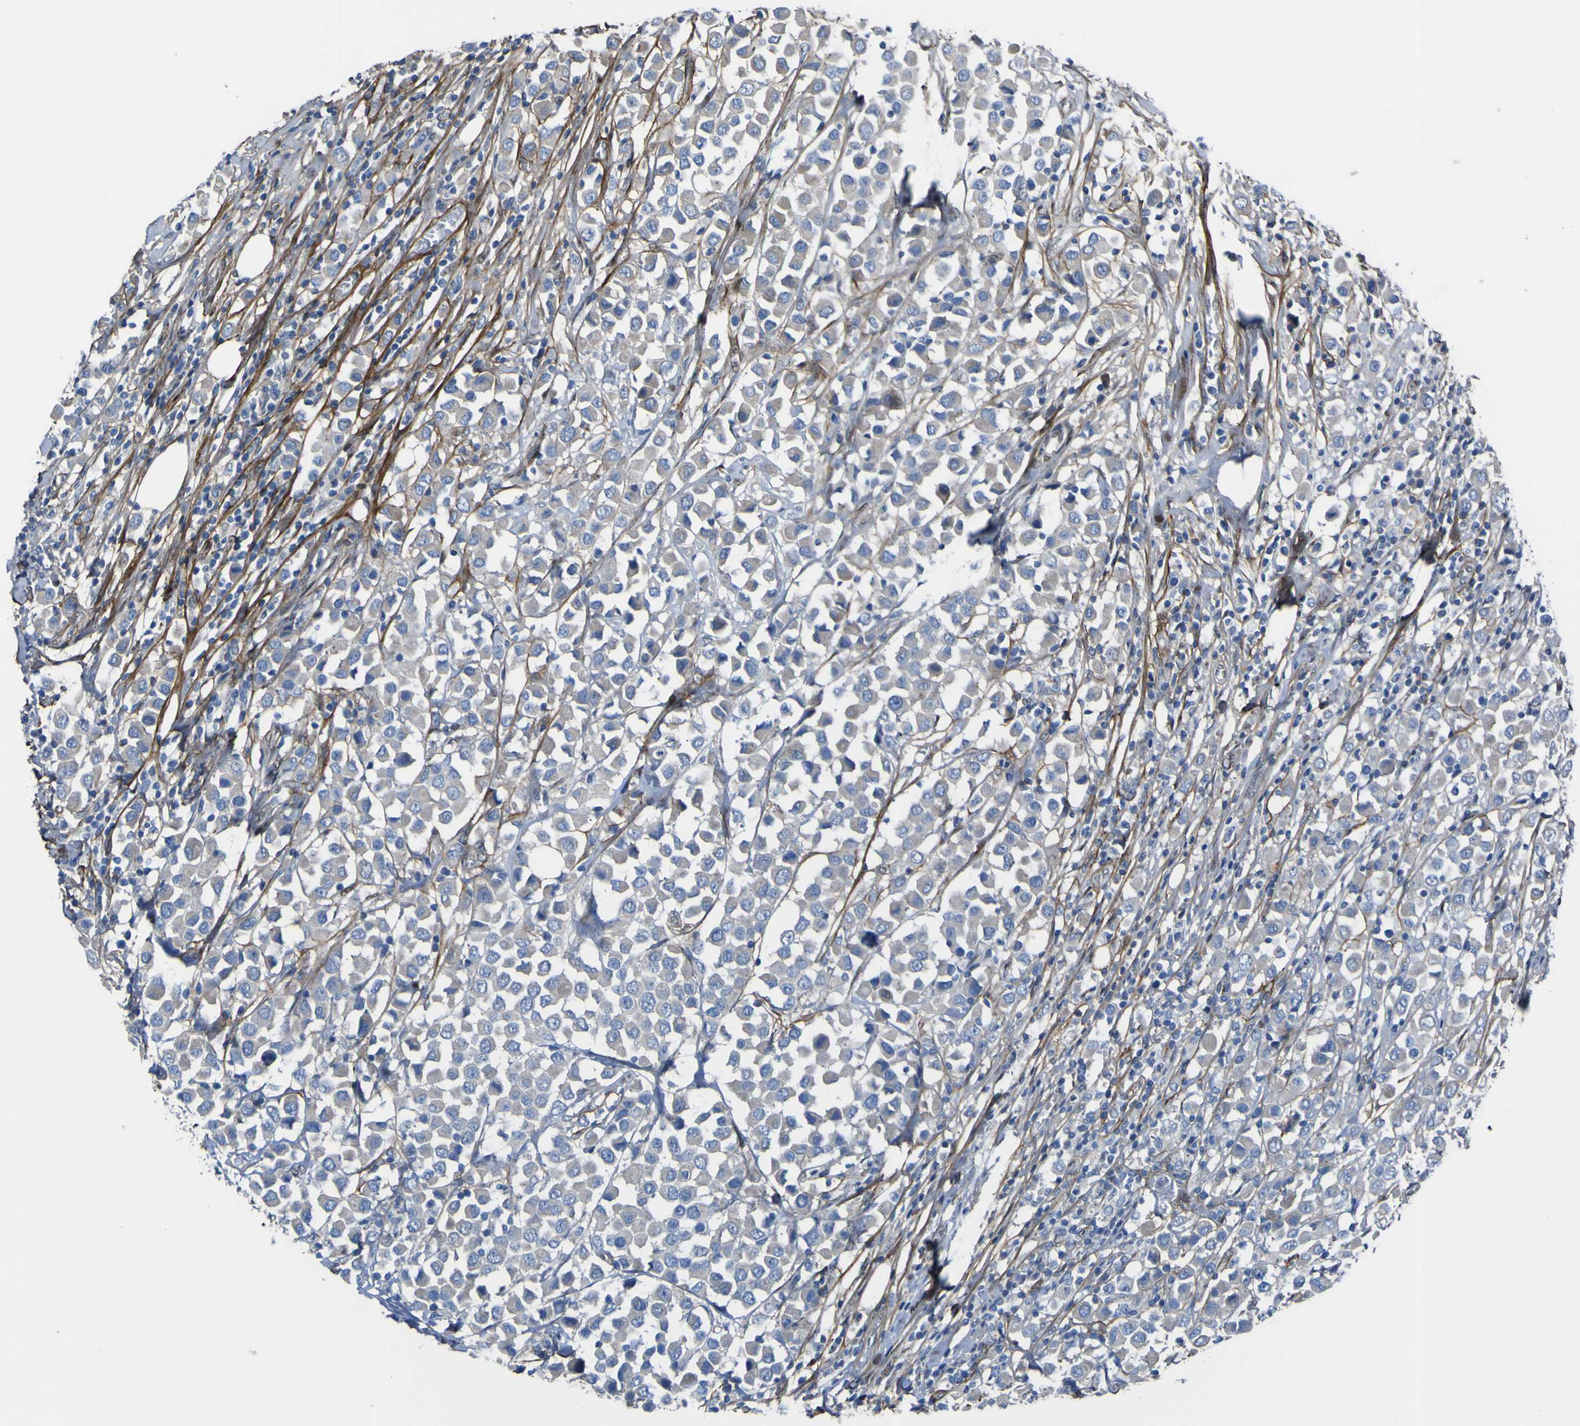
{"staining": {"intensity": "negative", "quantity": "none", "location": "none"}, "tissue": "breast cancer", "cell_type": "Tumor cells", "image_type": "cancer", "snomed": [{"axis": "morphology", "description": "Duct carcinoma"}, {"axis": "topography", "description": "Breast"}], "caption": "The histopathology image shows no staining of tumor cells in intraductal carcinoma (breast). (DAB immunohistochemistry (IHC), high magnification).", "gene": "LRRN1", "patient": {"sex": "female", "age": 61}}